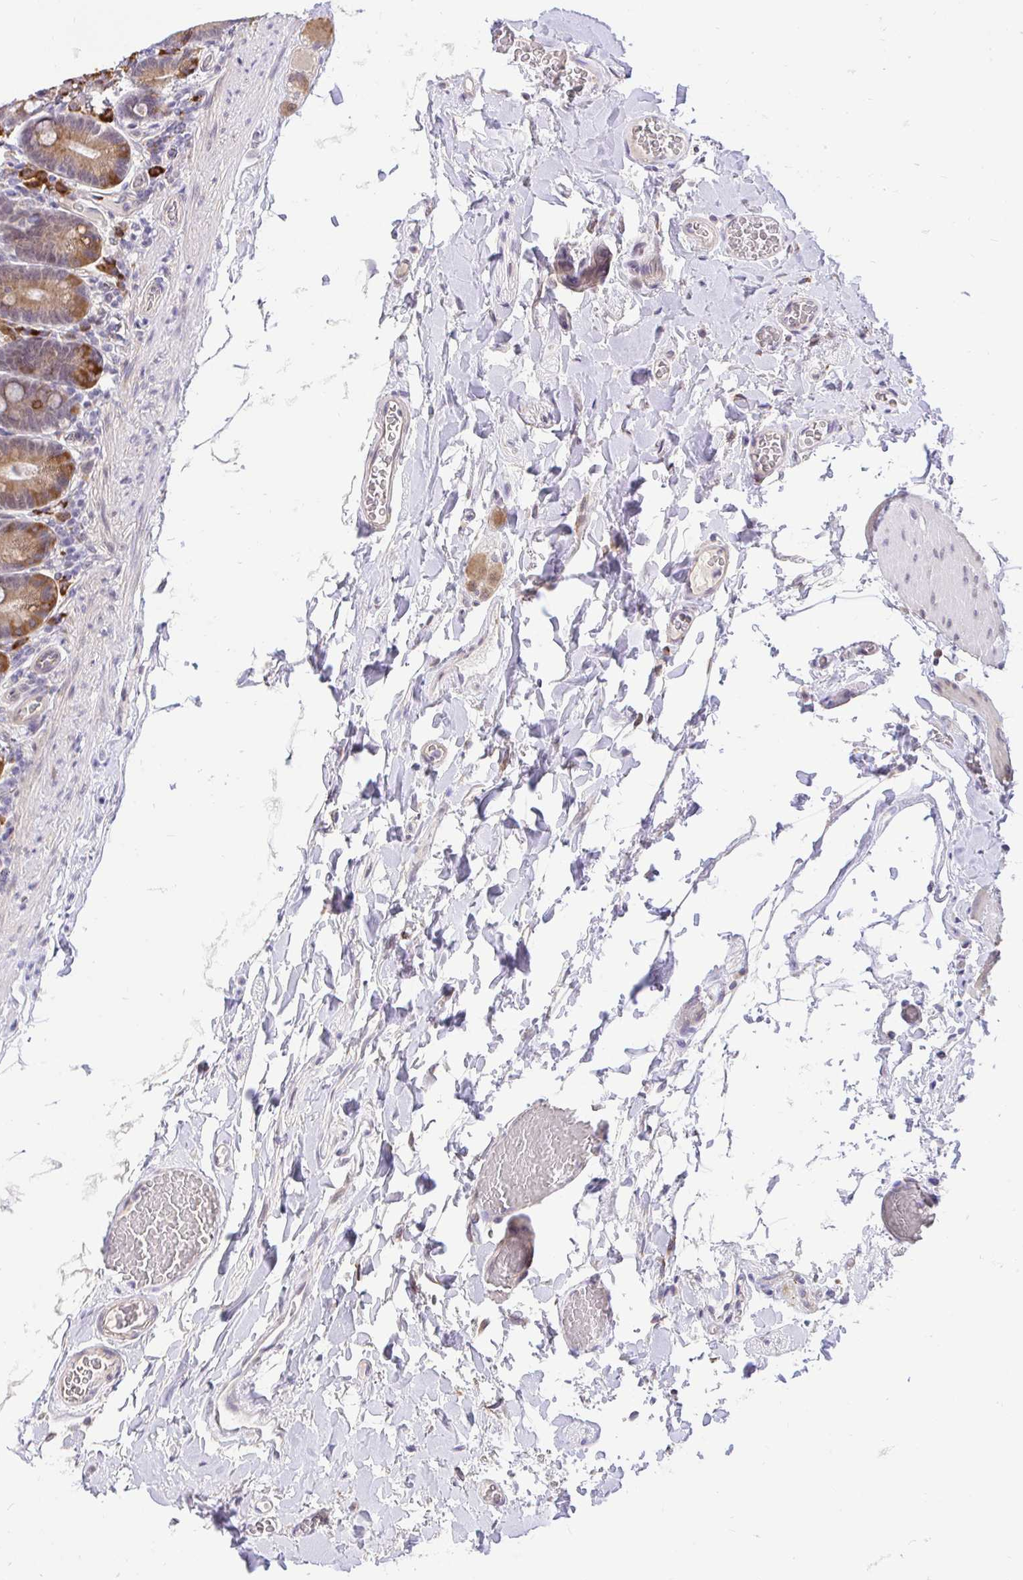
{"staining": {"intensity": "strong", "quantity": ">75%", "location": "cytoplasmic/membranous"}, "tissue": "duodenum", "cell_type": "Glandular cells", "image_type": "normal", "snomed": [{"axis": "morphology", "description": "Normal tissue, NOS"}, {"axis": "topography", "description": "Duodenum"}], "caption": "Immunohistochemistry (IHC) histopathology image of unremarkable duodenum stained for a protein (brown), which demonstrates high levels of strong cytoplasmic/membranous staining in approximately >75% of glandular cells.", "gene": "NAALAD2", "patient": {"sex": "female", "age": 62}}